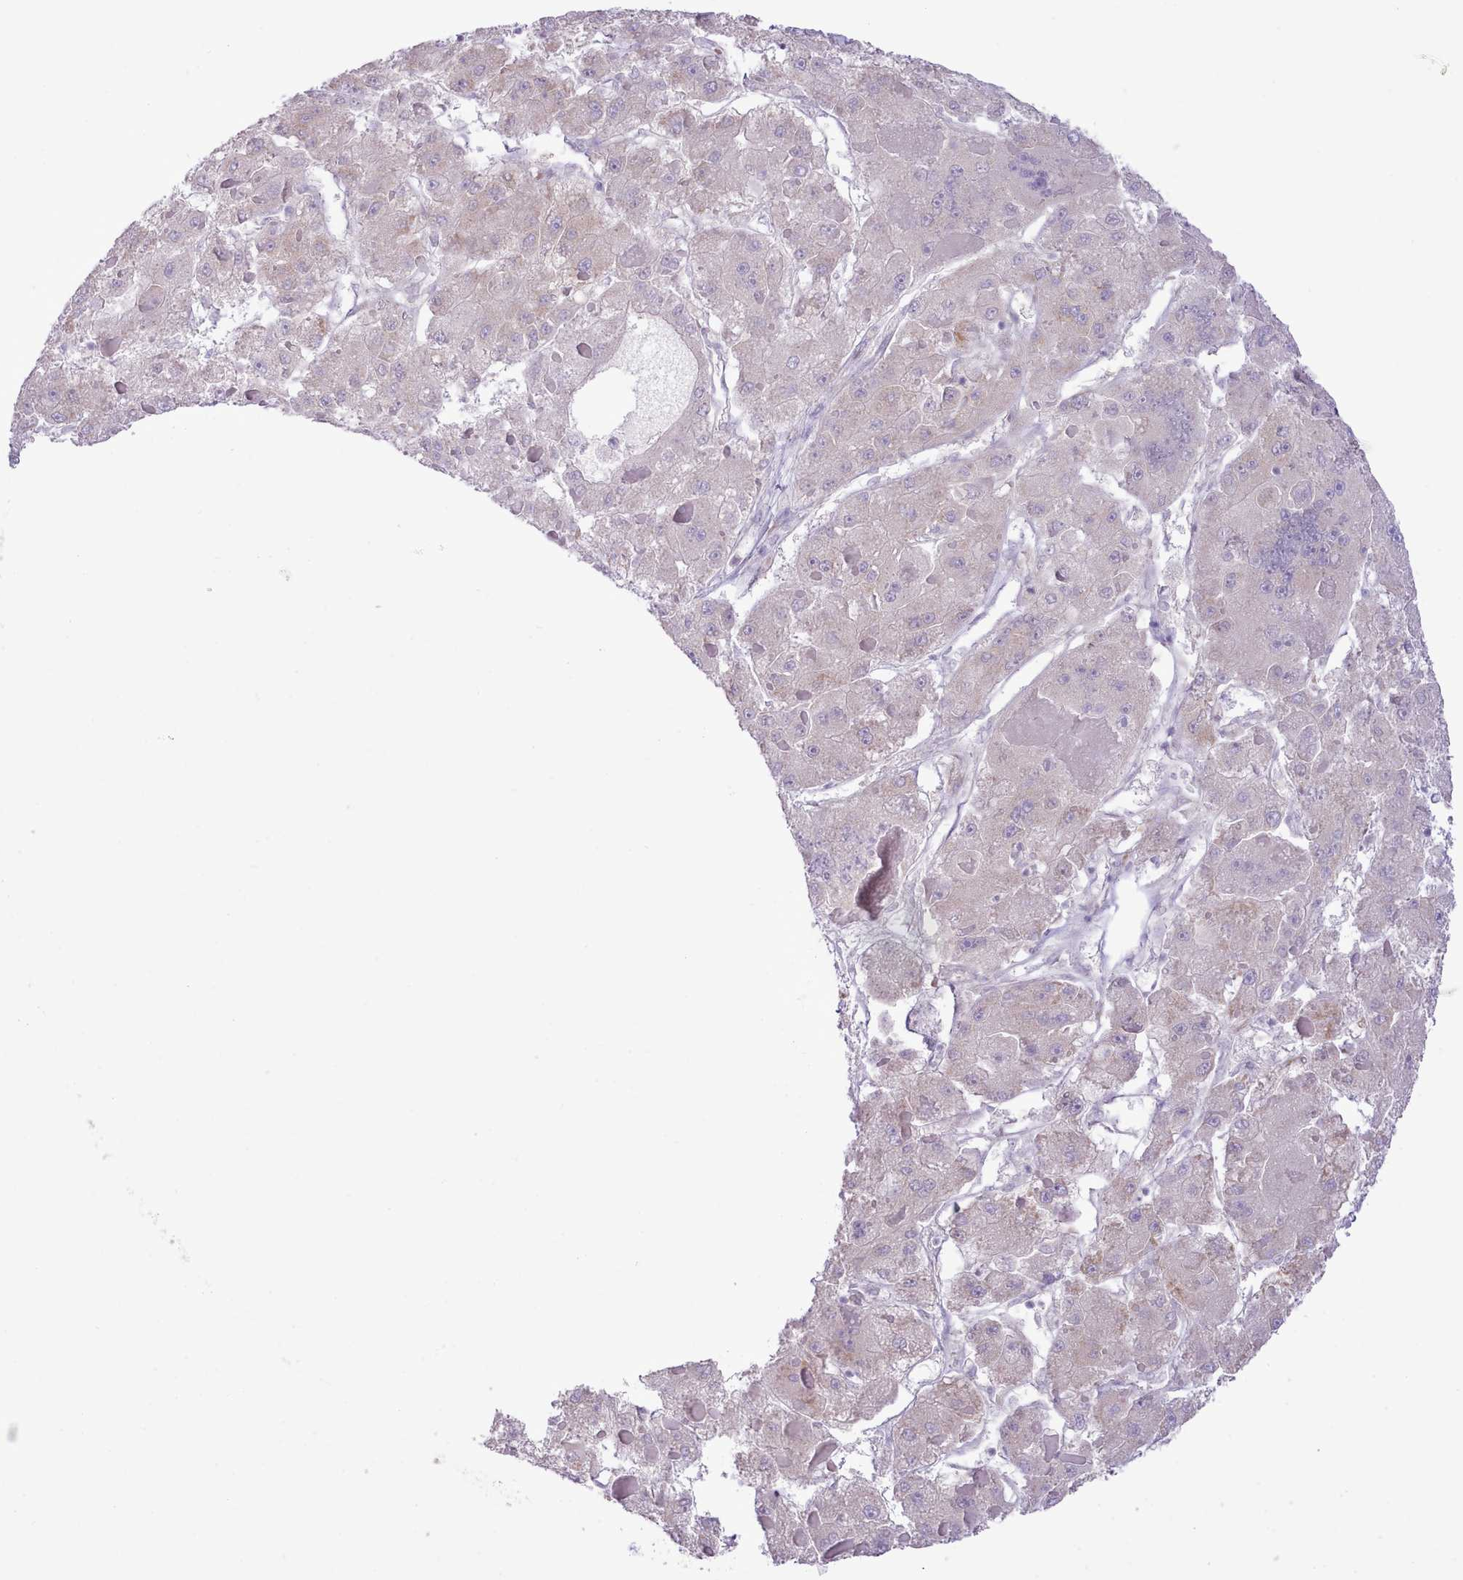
{"staining": {"intensity": "negative", "quantity": "none", "location": "none"}, "tissue": "liver cancer", "cell_type": "Tumor cells", "image_type": "cancer", "snomed": [{"axis": "morphology", "description": "Carcinoma, Hepatocellular, NOS"}, {"axis": "topography", "description": "Liver"}], "caption": "A photomicrograph of hepatocellular carcinoma (liver) stained for a protein reveals no brown staining in tumor cells.", "gene": "CCL1", "patient": {"sex": "female", "age": 73}}